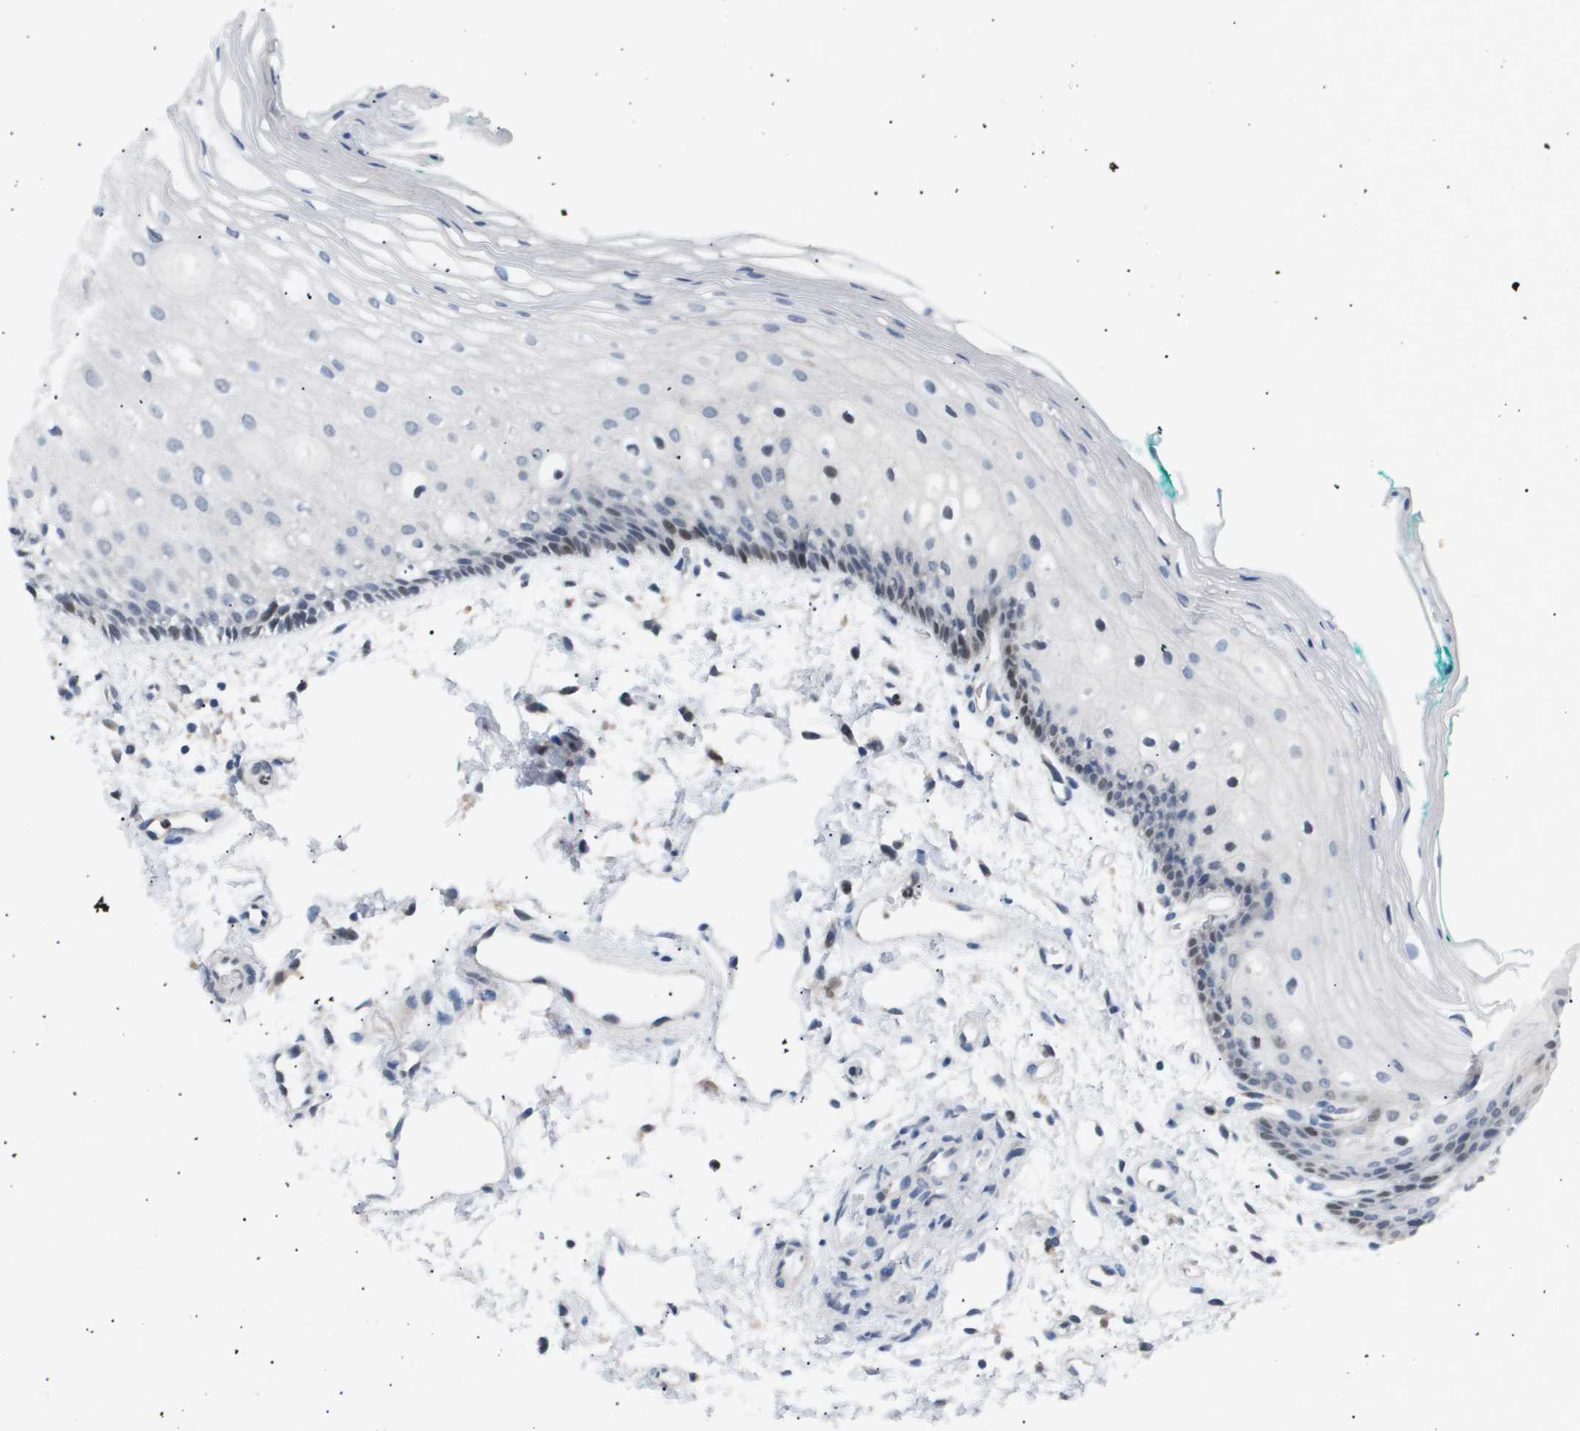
{"staining": {"intensity": "weak", "quantity": "<25%", "location": "nuclear"}, "tissue": "oral mucosa", "cell_type": "Squamous epithelial cells", "image_type": "normal", "snomed": [{"axis": "morphology", "description": "Normal tissue, NOS"}, {"axis": "topography", "description": "Skeletal muscle"}, {"axis": "topography", "description": "Oral tissue"}, {"axis": "topography", "description": "Peripheral nerve tissue"}], "caption": "The IHC image has no significant expression in squamous epithelial cells of oral mucosa.", "gene": "AKR1A1", "patient": {"sex": "female", "age": 84}}